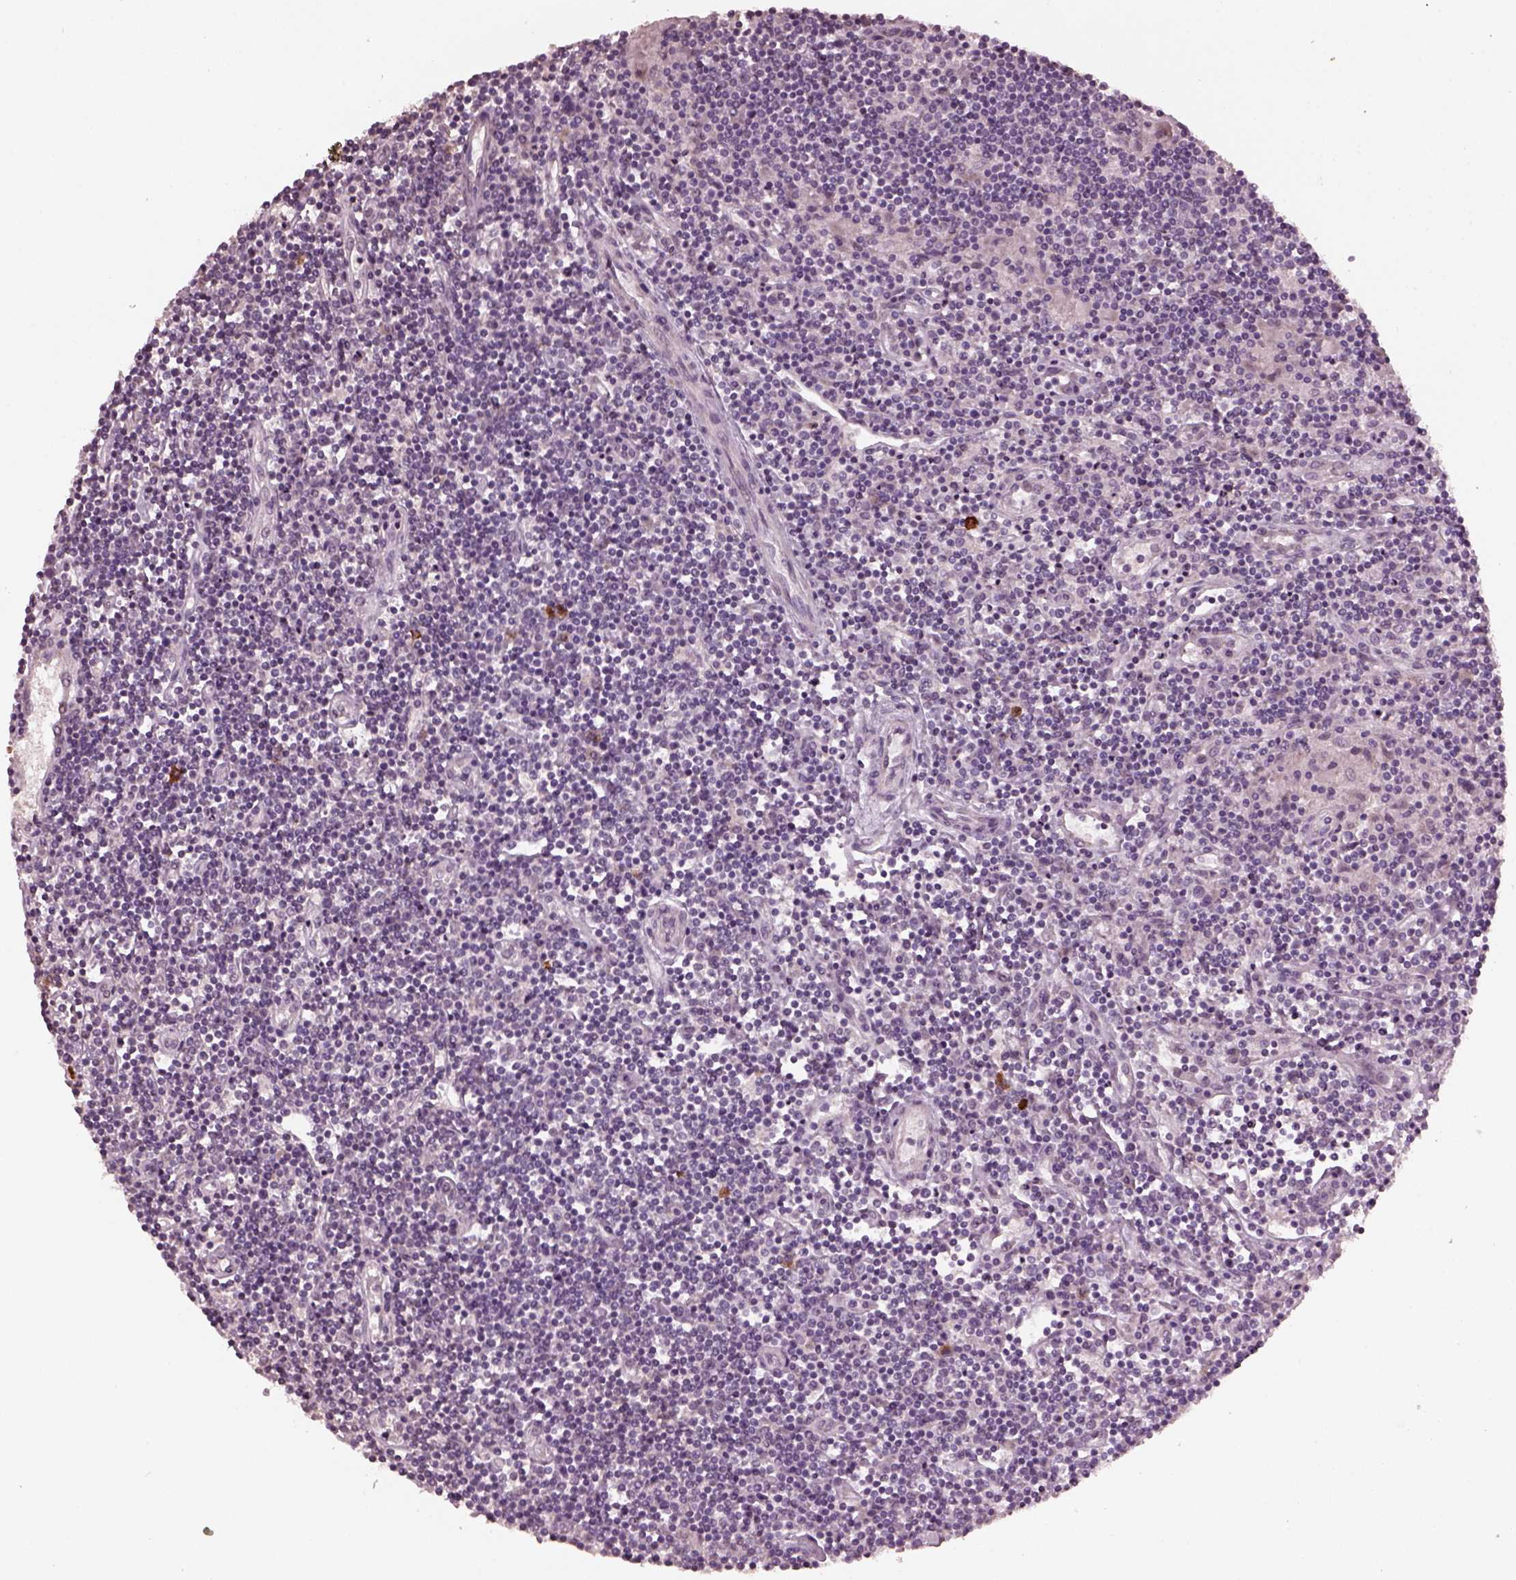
{"staining": {"intensity": "negative", "quantity": "none", "location": "none"}, "tissue": "lymphoma", "cell_type": "Tumor cells", "image_type": "cancer", "snomed": [{"axis": "morphology", "description": "Hodgkin's disease, NOS"}, {"axis": "topography", "description": "Lymph node"}], "caption": "Tumor cells are negative for protein expression in human lymphoma.", "gene": "IL18RAP", "patient": {"sex": "male", "age": 40}}